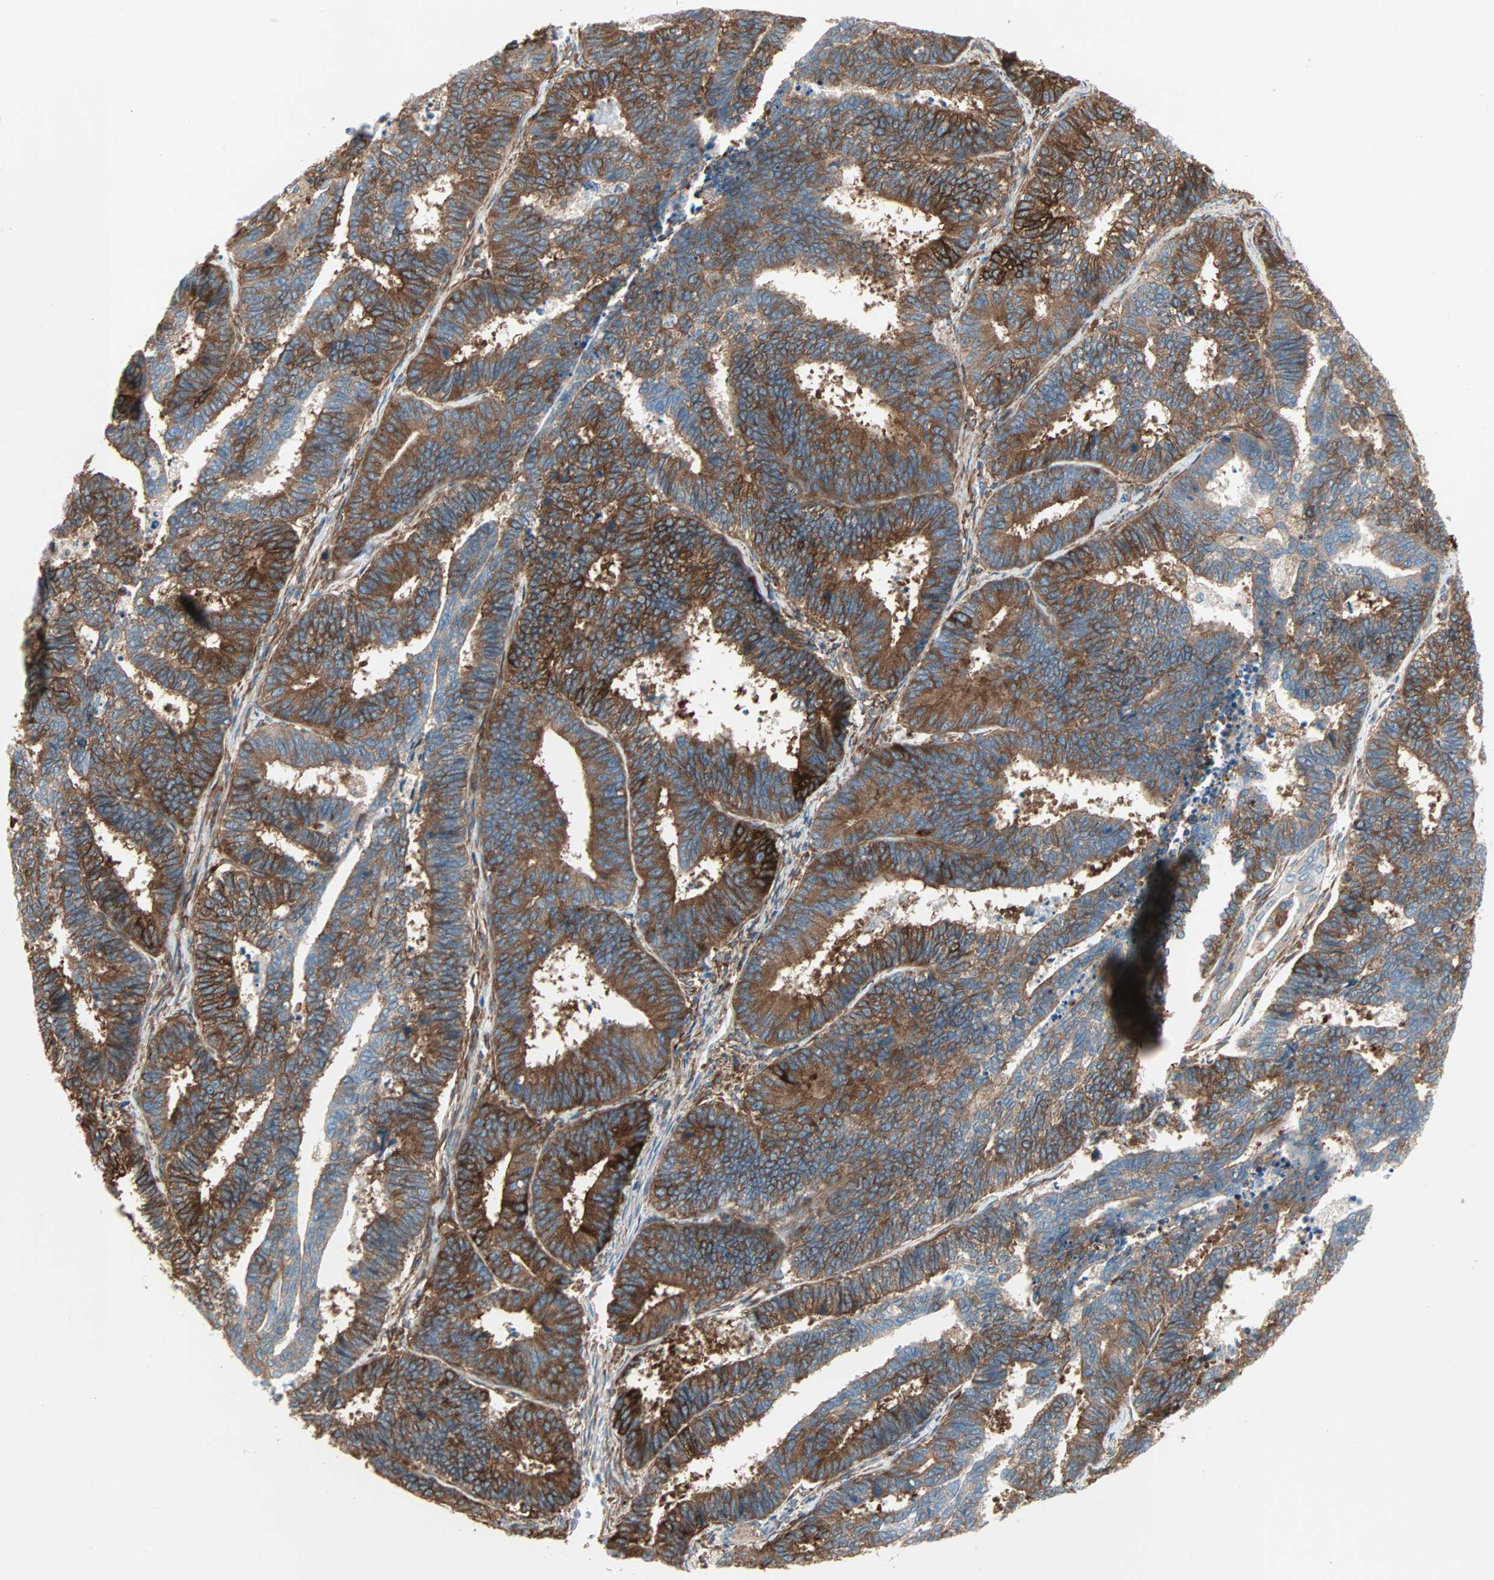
{"staining": {"intensity": "strong", "quantity": ">75%", "location": "cytoplasmic/membranous"}, "tissue": "endometrial cancer", "cell_type": "Tumor cells", "image_type": "cancer", "snomed": [{"axis": "morphology", "description": "Adenocarcinoma, NOS"}, {"axis": "topography", "description": "Endometrium"}], "caption": "Strong cytoplasmic/membranous protein positivity is seen in about >75% of tumor cells in endometrial cancer.", "gene": "EPB41L2", "patient": {"sex": "female", "age": 70}}